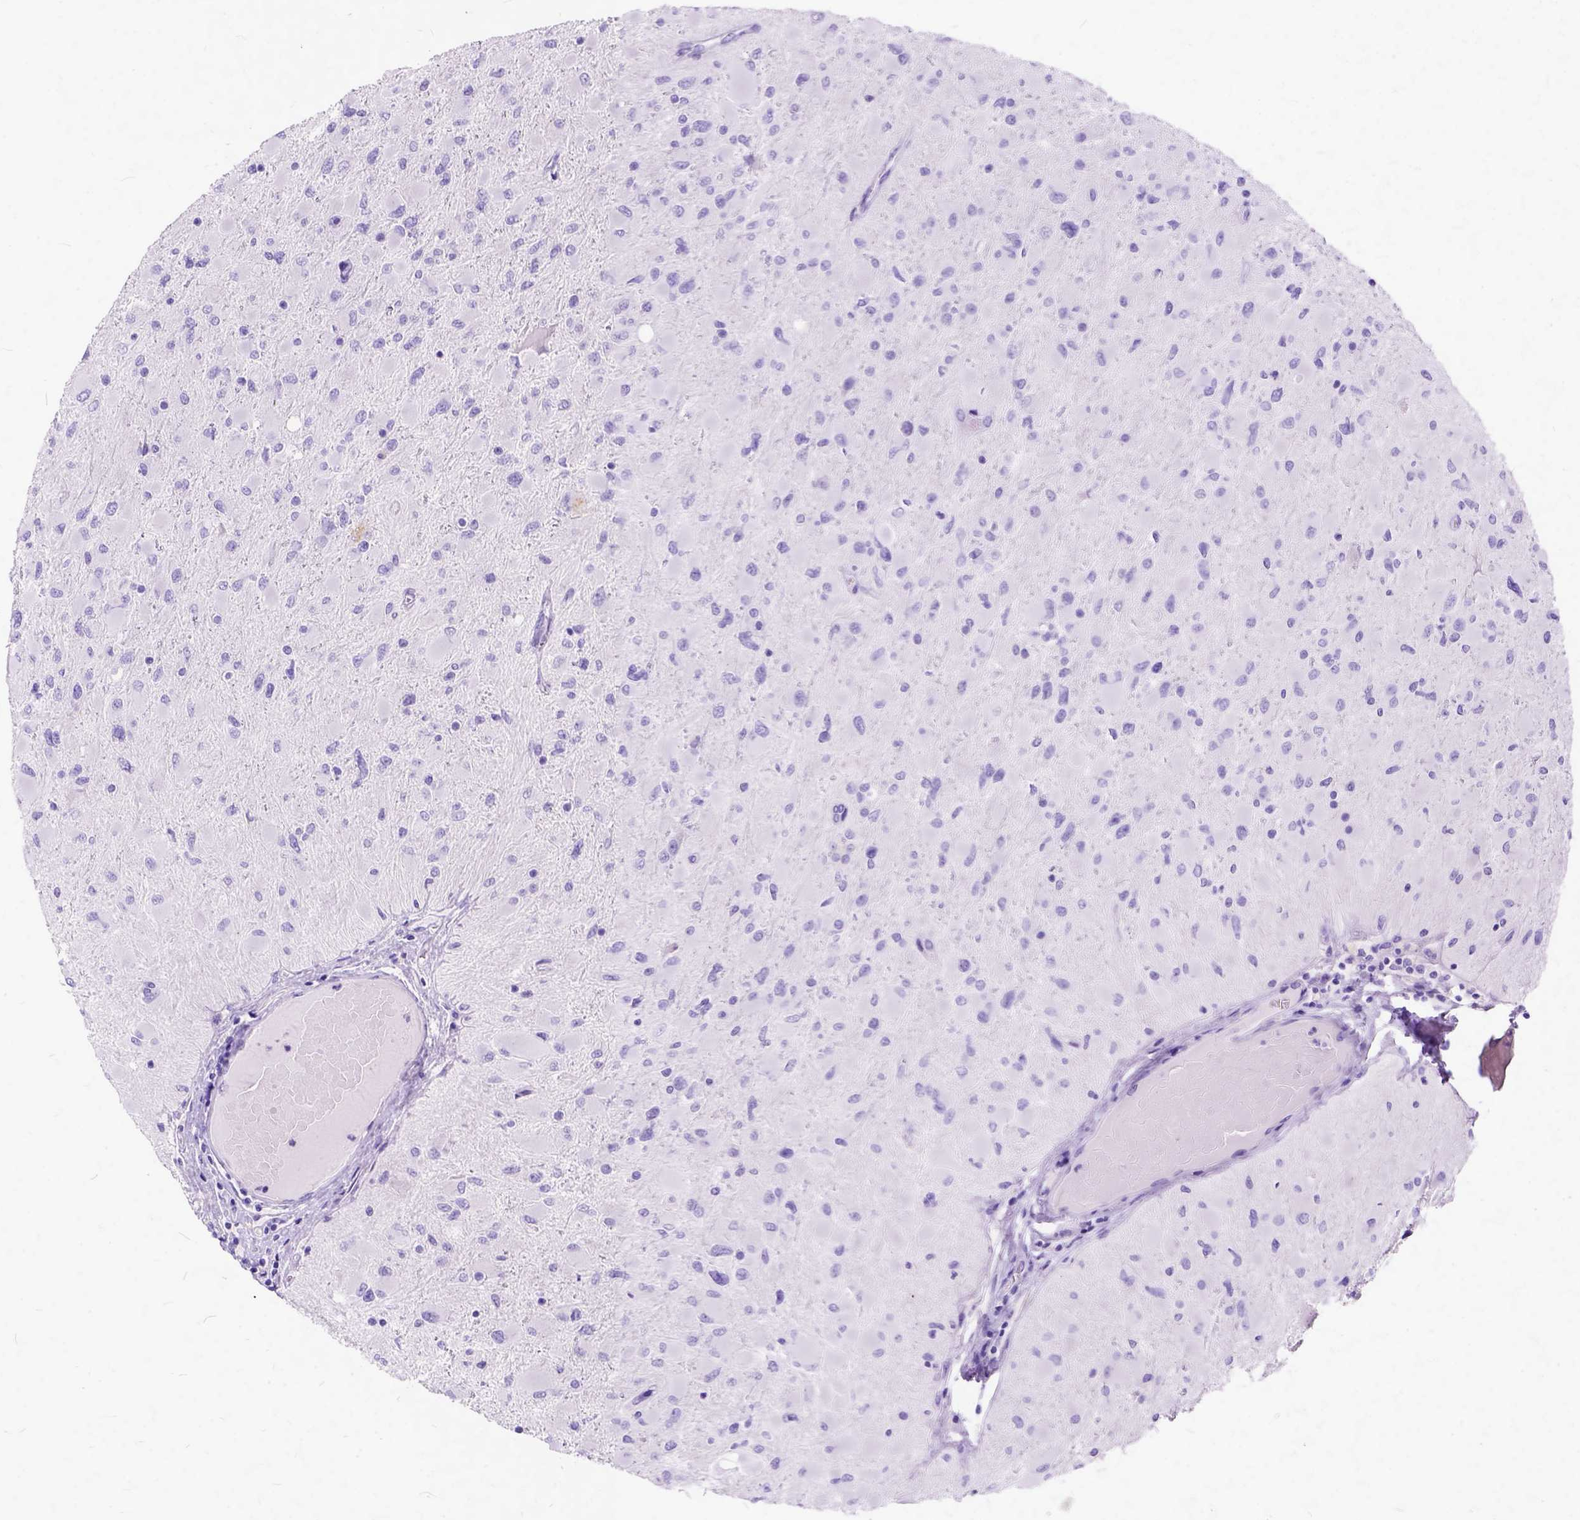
{"staining": {"intensity": "negative", "quantity": "none", "location": "none"}, "tissue": "glioma", "cell_type": "Tumor cells", "image_type": "cancer", "snomed": [{"axis": "morphology", "description": "Glioma, malignant, High grade"}, {"axis": "topography", "description": "Cerebral cortex"}], "caption": "Malignant high-grade glioma was stained to show a protein in brown. There is no significant staining in tumor cells.", "gene": "C1QTNF3", "patient": {"sex": "female", "age": 36}}